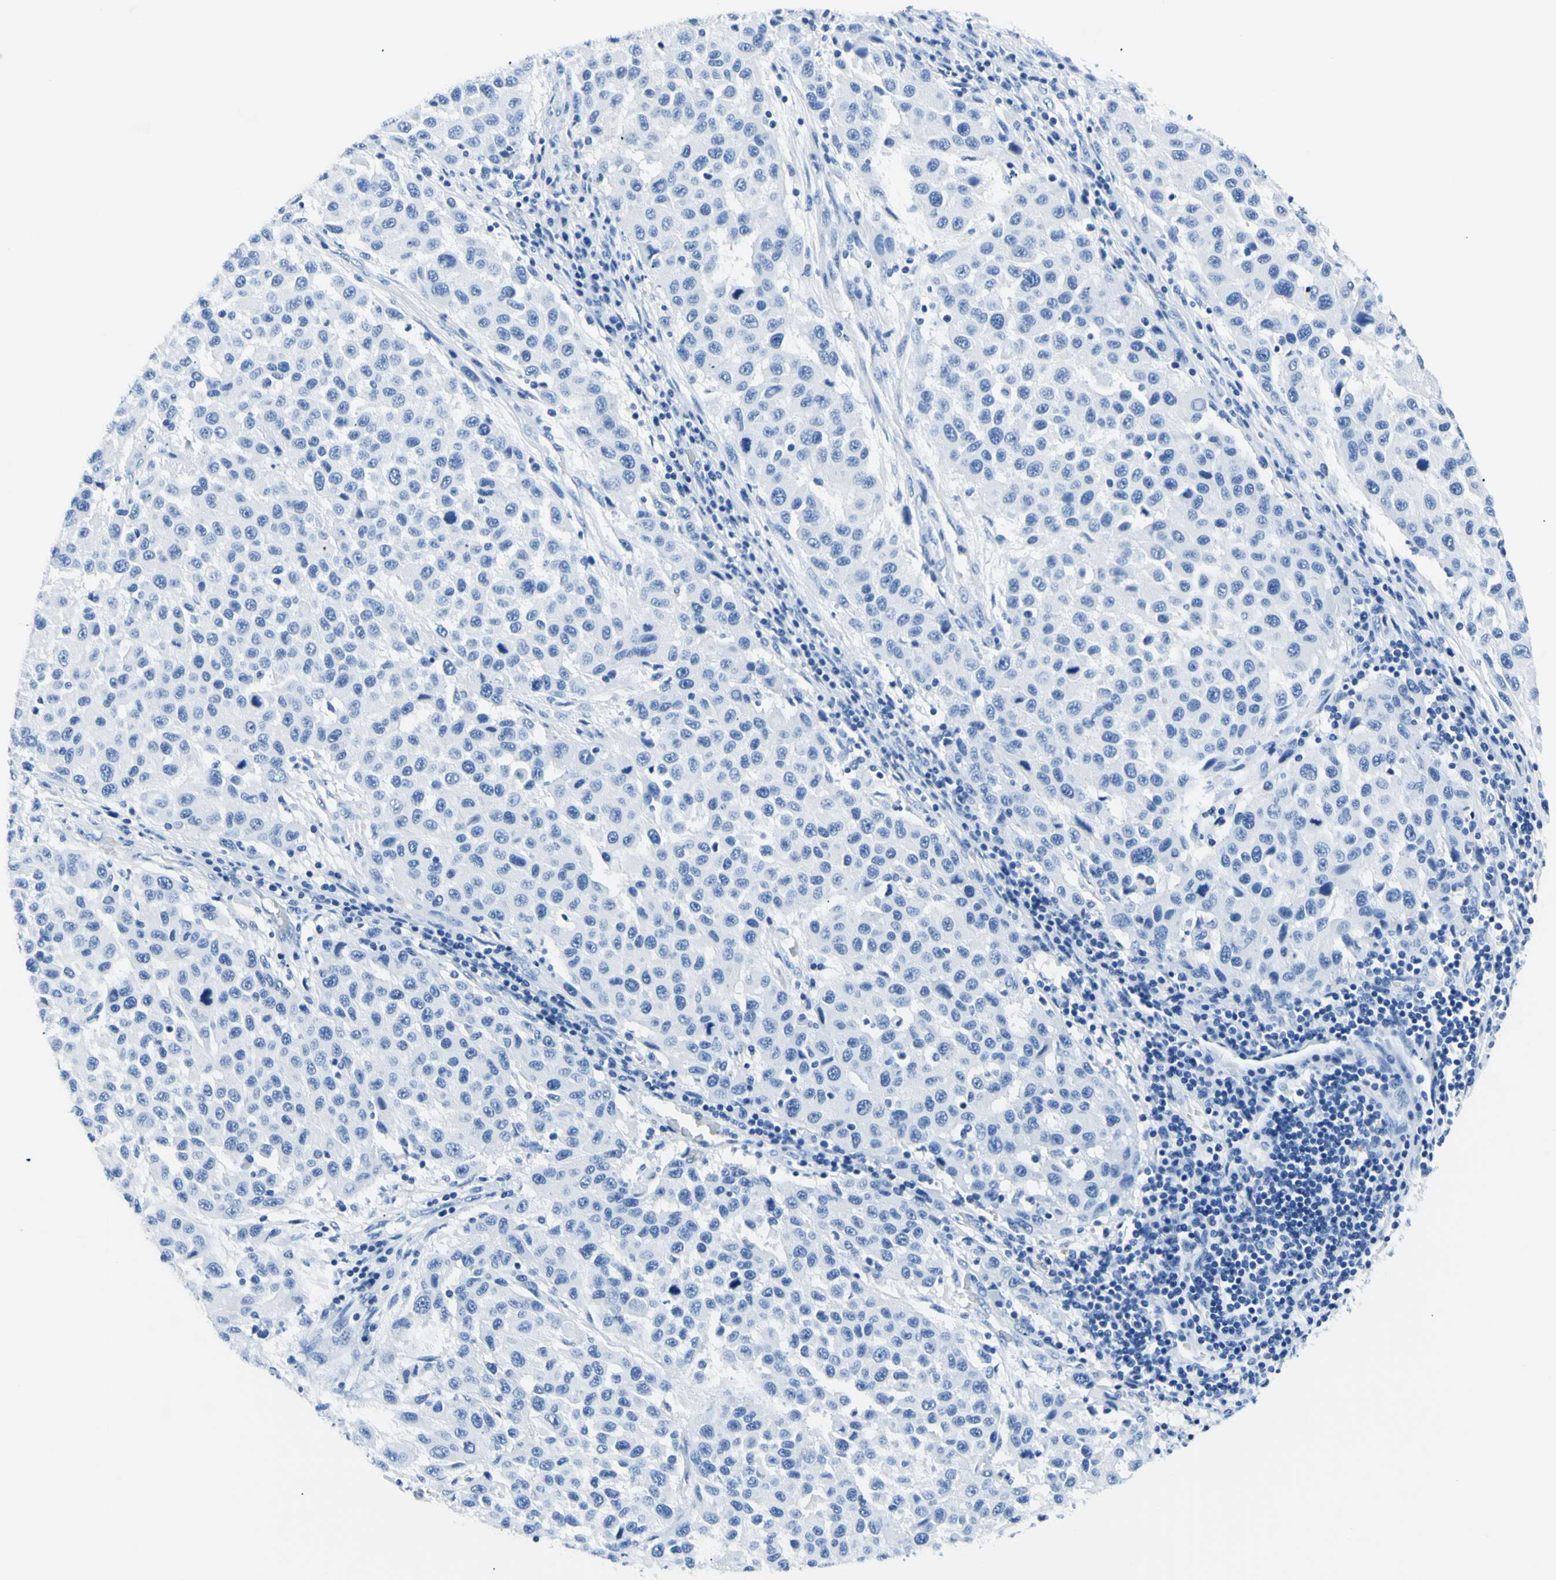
{"staining": {"intensity": "negative", "quantity": "none", "location": "none"}, "tissue": "melanoma", "cell_type": "Tumor cells", "image_type": "cancer", "snomed": [{"axis": "morphology", "description": "Malignant melanoma, Metastatic site"}, {"axis": "topography", "description": "Lymph node"}], "caption": "This photomicrograph is of melanoma stained with IHC to label a protein in brown with the nuclei are counter-stained blue. There is no positivity in tumor cells.", "gene": "MYH2", "patient": {"sex": "male", "age": 61}}